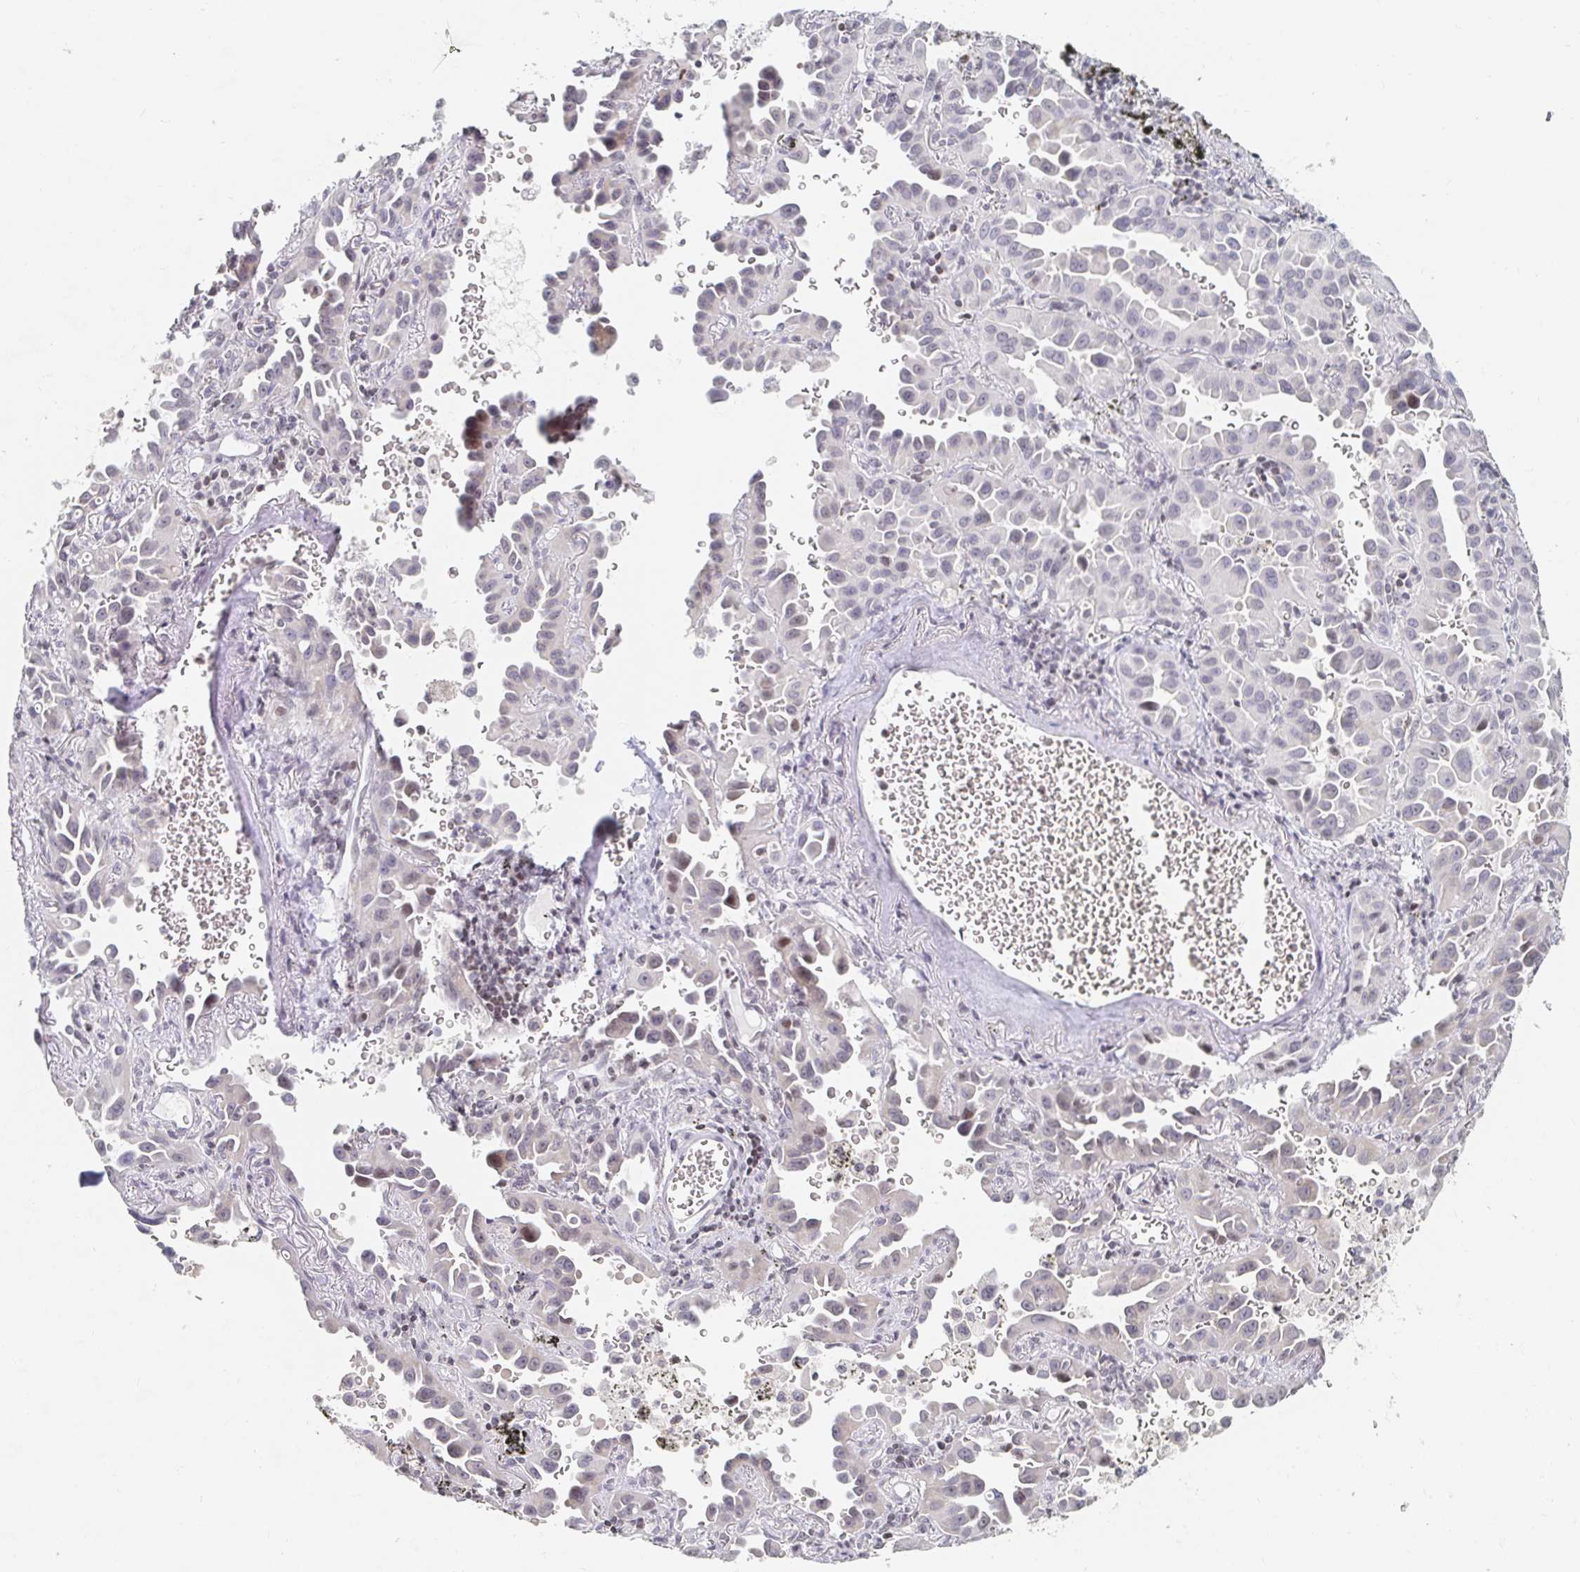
{"staining": {"intensity": "negative", "quantity": "none", "location": "none"}, "tissue": "lung cancer", "cell_type": "Tumor cells", "image_type": "cancer", "snomed": [{"axis": "morphology", "description": "Adenocarcinoma, NOS"}, {"axis": "topography", "description": "Lung"}], "caption": "Immunohistochemistry (IHC) micrograph of human lung adenocarcinoma stained for a protein (brown), which reveals no staining in tumor cells.", "gene": "NME9", "patient": {"sex": "male", "age": 68}}